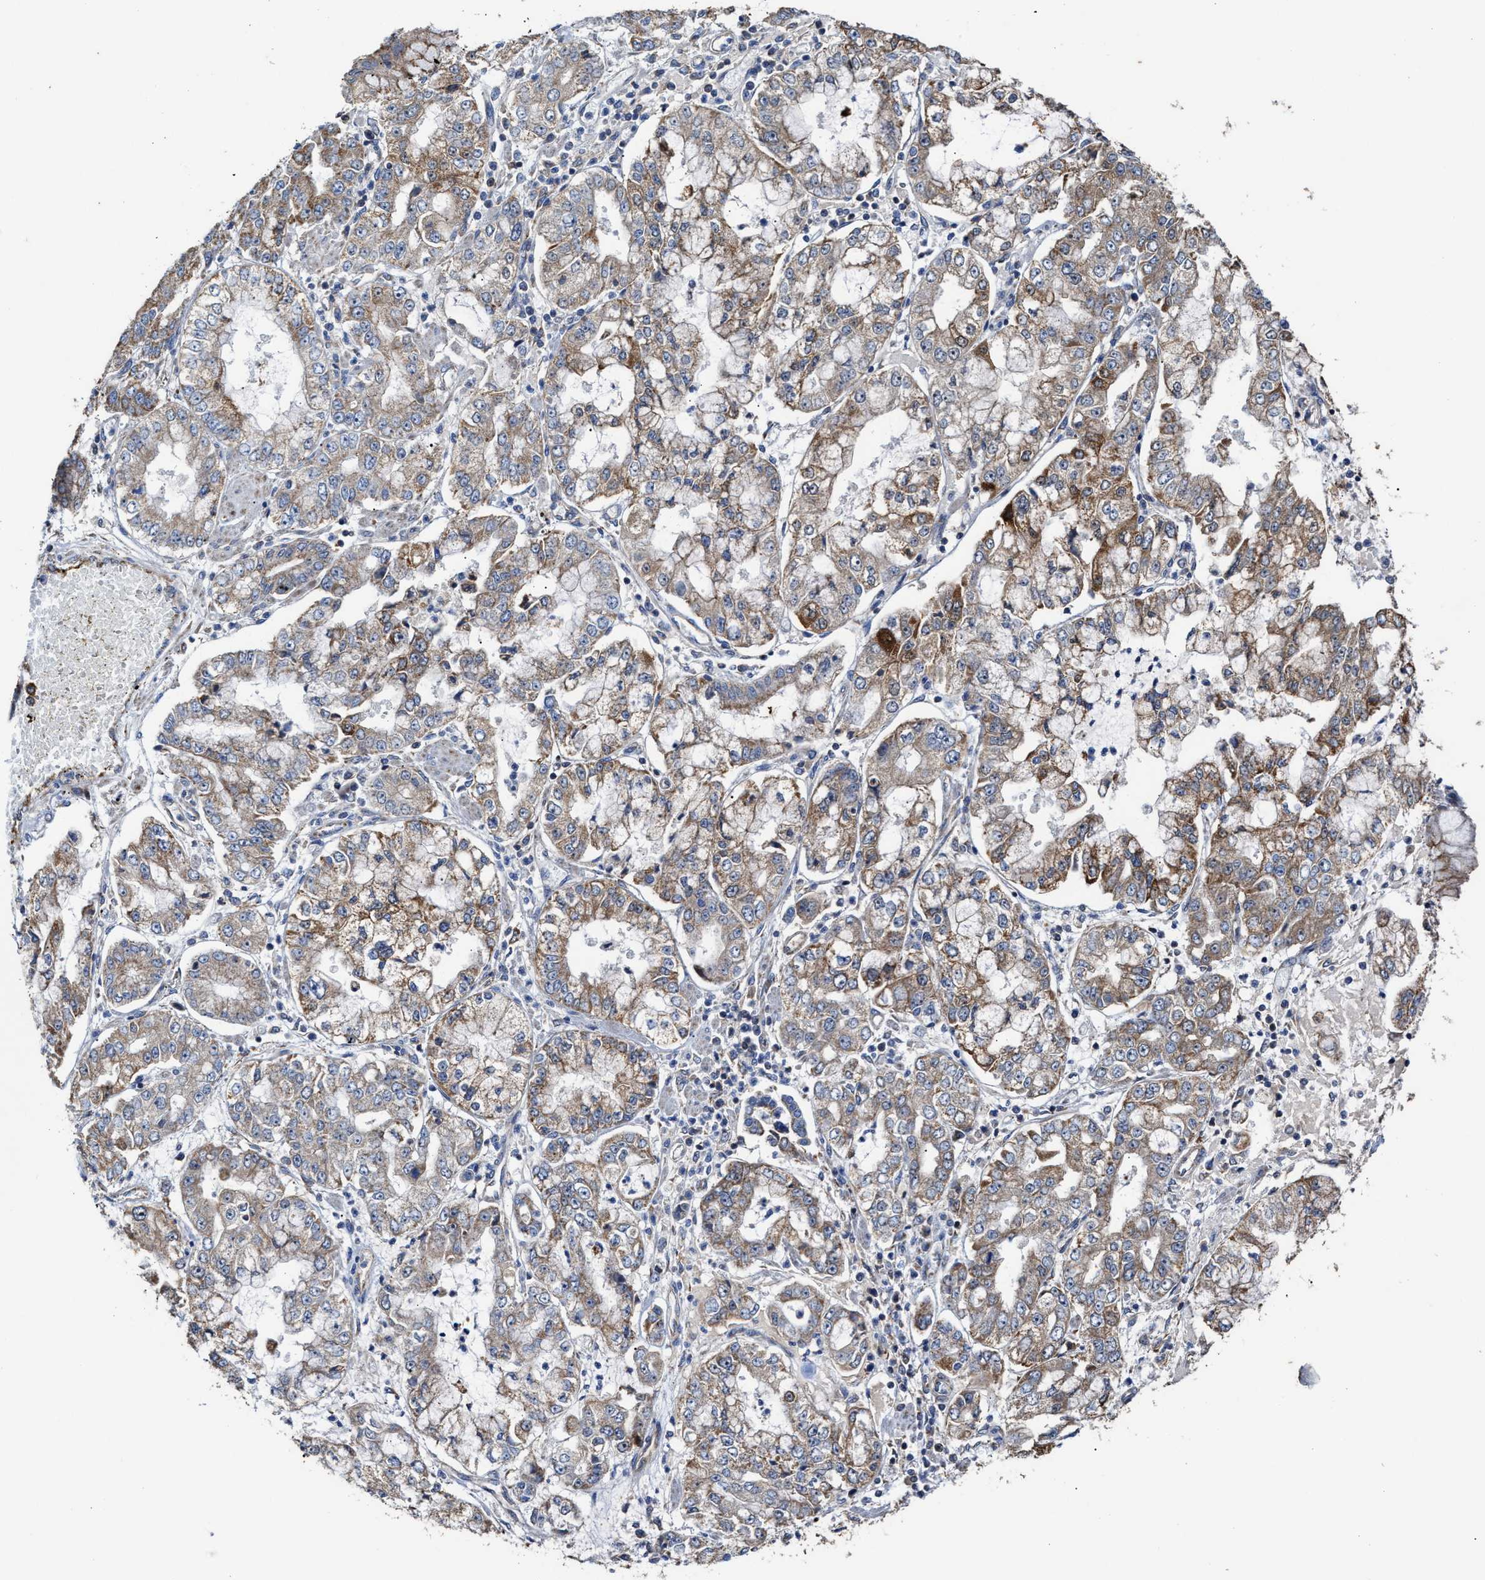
{"staining": {"intensity": "weak", "quantity": ">75%", "location": "cytoplasmic/membranous"}, "tissue": "stomach cancer", "cell_type": "Tumor cells", "image_type": "cancer", "snomed": [{"axis": "morphology", "description": "Adenocarcinoma, NOS"}, {"axis": "topography", "description": "Stomach"}], "caption": "Immunohistochemical staining of stomach cancer (adenocarcinoma) shows low levels of weak cytoplasmic/membranous expression in about >75% of tumor cells. (Stains: DAB in brown, nuclei in blue, Microscopy: brightfield microscopy at high magnification).", "gene": "MECR", "patient": {"sex": "male", "age": 76}}